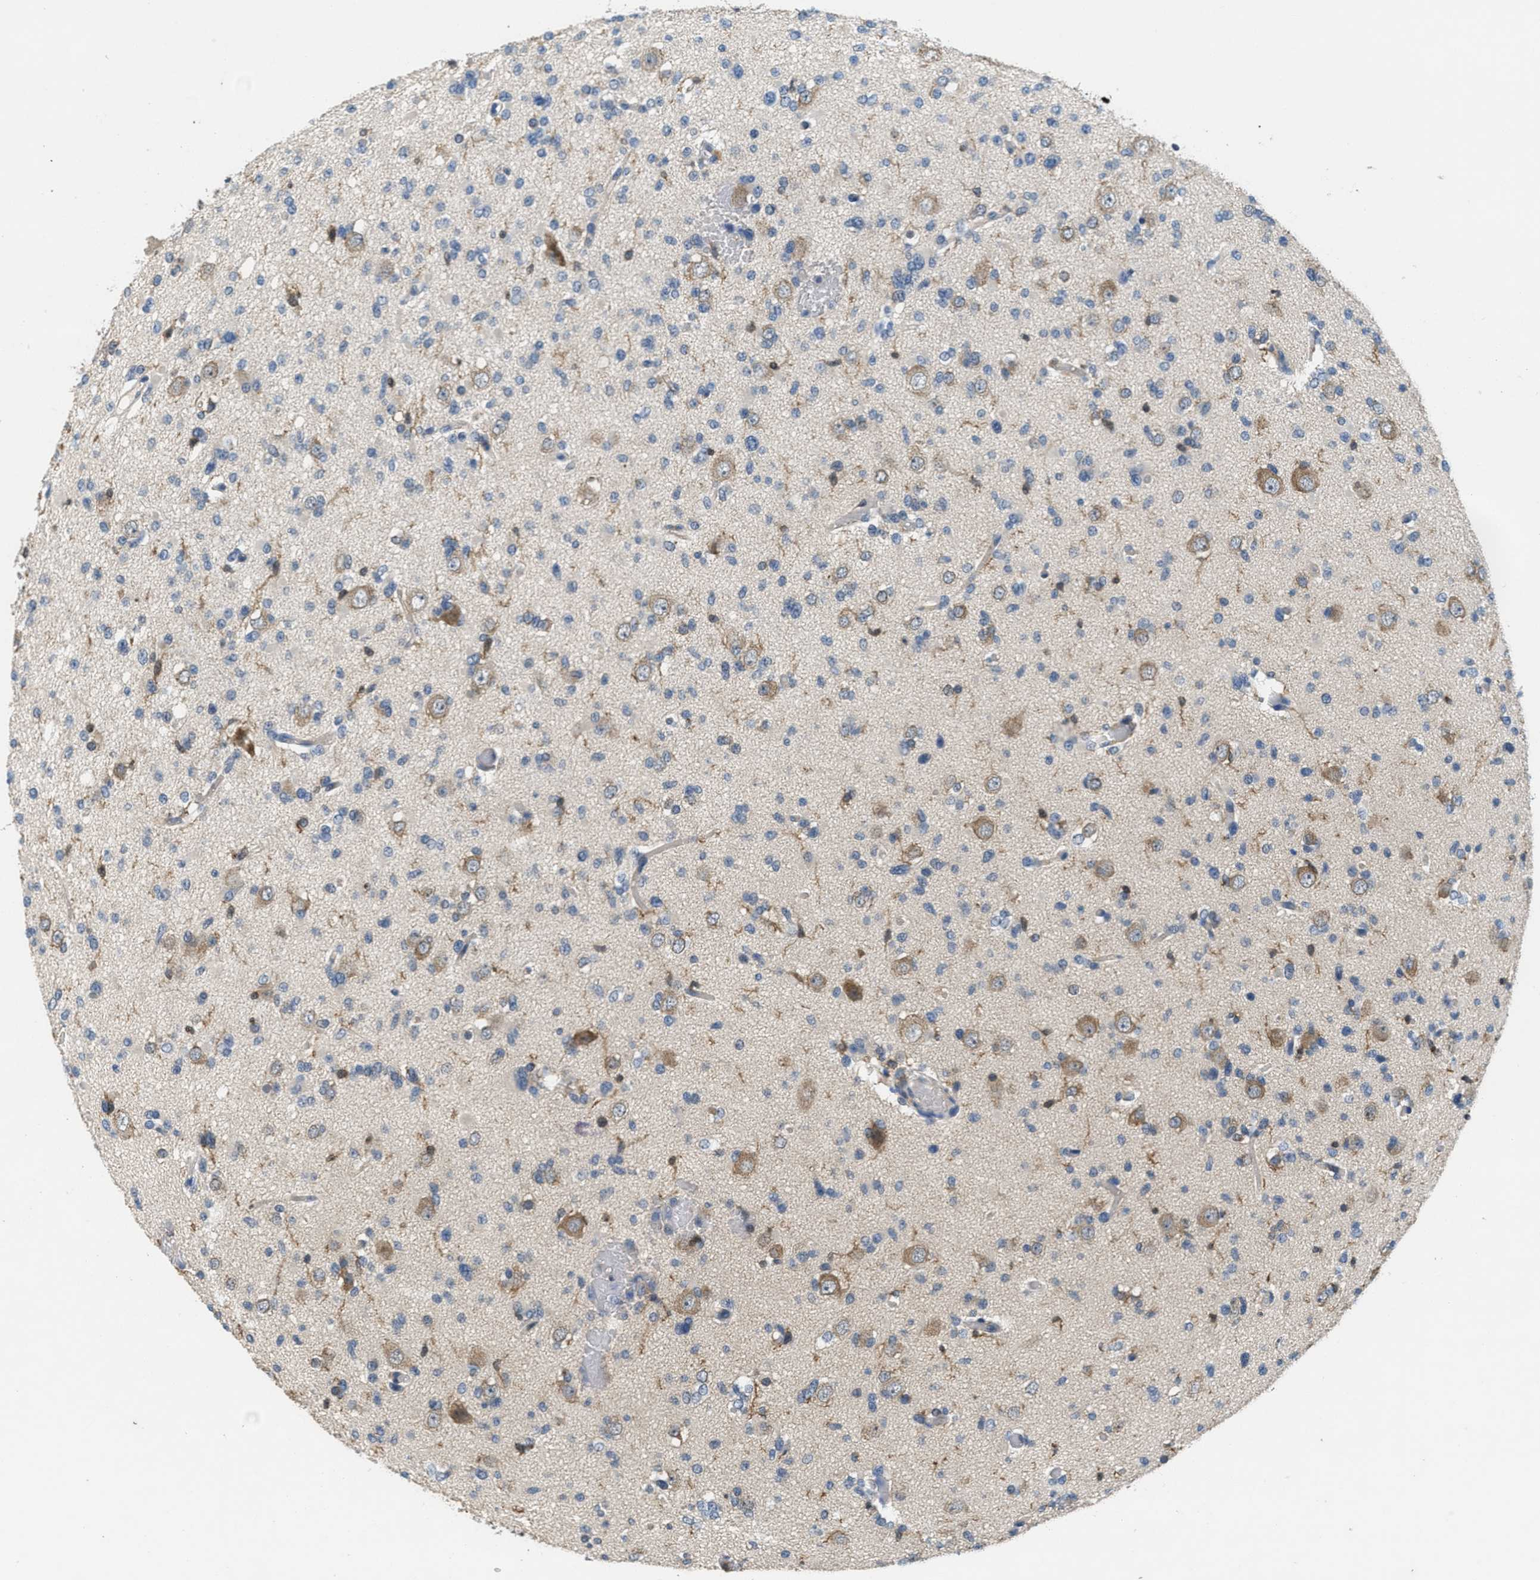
{"staining": {"intensity": "weak", "quantity": "<25%", "location": "cytoplasmic/membranous"}, "tissue": "glioma", "cell_type": "Tumor cells", "image_type": "cancer", "snomed": [{"axis": "morphology", "description": "Glioma, malignant, Low grade"}, {"axis": "topography", "description": "Brain"}], "caption": "Tumor cells show no significant positivity in glioma. (IHC, brightfield microscopy, high magnification).", "gene": "DGKE", "patient": {"sex": "female", "age": 22}}